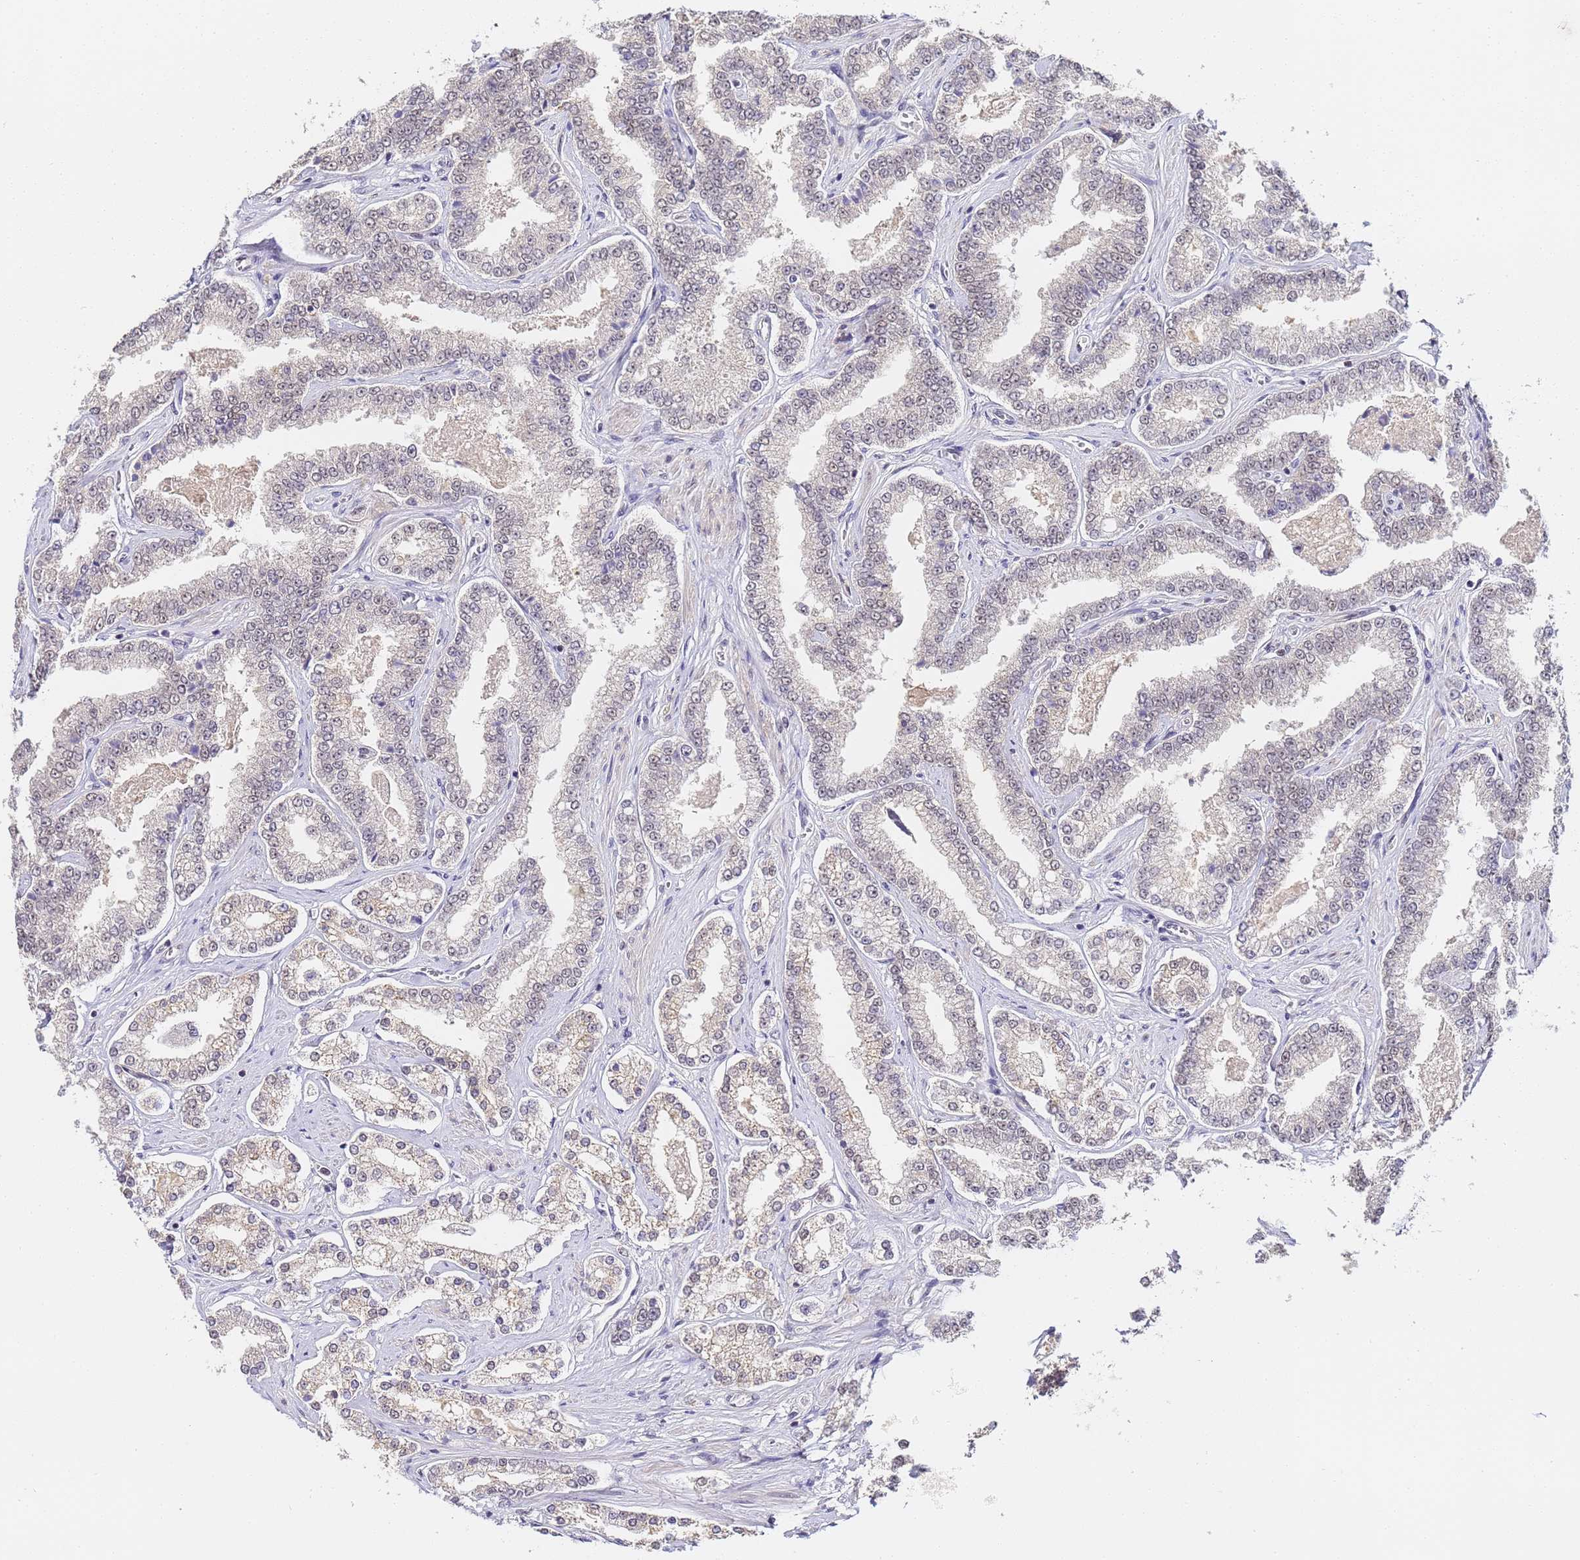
{"staining": {"intensity": "weak", "quantity": "25%-75%", "location": "nuclear"}, "tissue": "prostate cancer", "cell_type": "Tumor cells", "image_type": "cancer", "snomed": [{"axis": "morphology", "description": "Normal tissue, NOS"}, {"axis": "morphology", "description": "Adenocarcinoma, High grade"}, {"axis": "topography", "description": "Prostate"}], "caption": "Brown immunohistochemical staining in human high-grade adenocarcinoma (prostate) reveals weak nuclear staining in about 25%-75% of tumor cells.", "gene": "LSM3", "patient": {"sex": "male", "age": 83}}